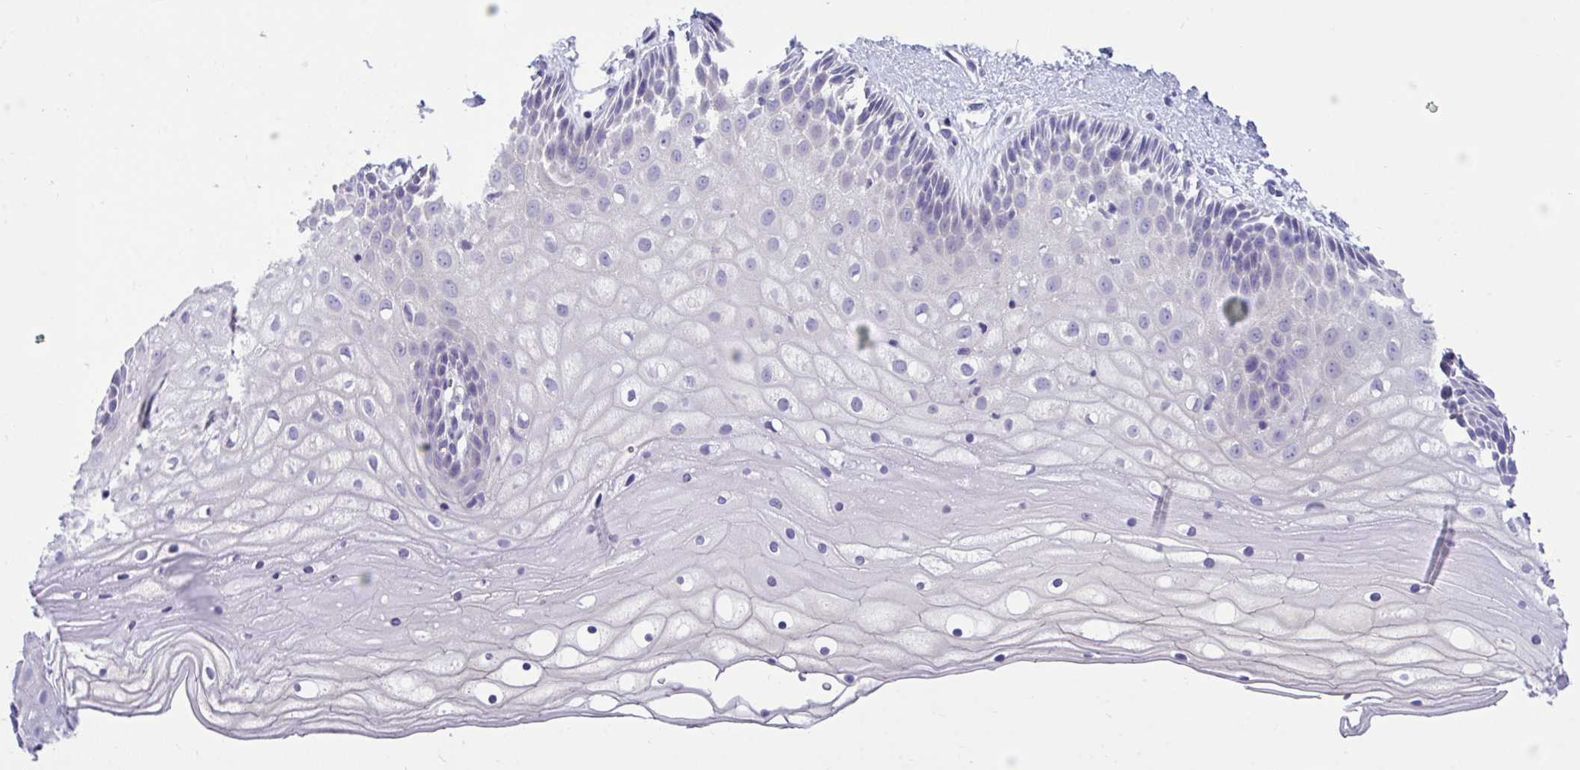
{"staining": {"intensity": "negative", "quantity": "none", "location": "none"}, "tissue": "cervix", "cell_type": "Glandular cells", "image_type": "normal", "snomed": [{"axis": "morphology", "description": "Normal tissue, NOS"}, {"axis": "topography", "description": "Cervix"}], "caption": "There is no significant positivity in glandular cells of cervix. (Stains: DAB immunohistochemistry (IHC) with hematoxylin counter stain, Microscopy: brightfield microscopy at high magnification).", "gene": "TMCO5A", "patient": {"sex": "female", "age": 36}}